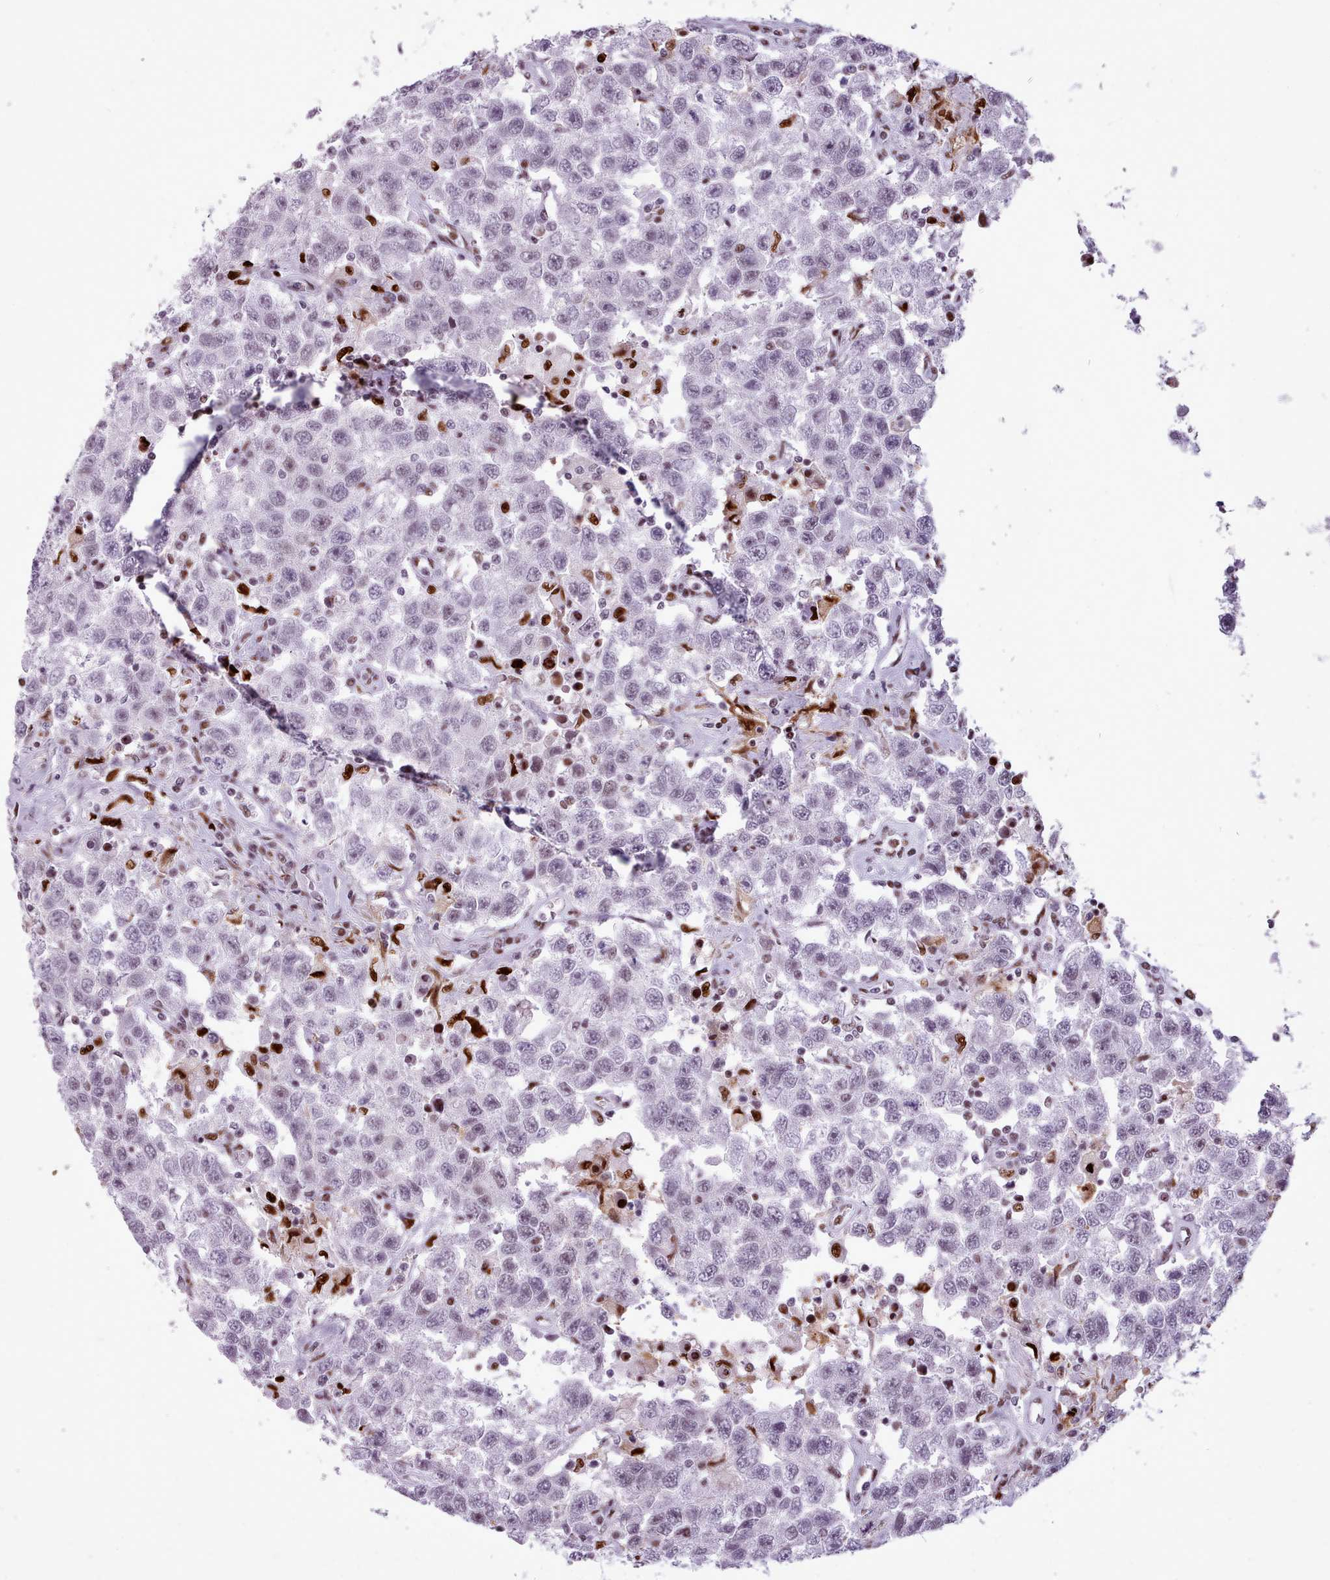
{"staining": {"intensity": "negative", "quantity": "none", "location": "none"}, "tissue": "testis cancer", "cell_type": "Tumor cells", "image_type": "cancer", "snomed": [{"axis": "morphology", "description": "Seminoma, NOS"}, {"axis": "topography", "description": "Testis"}], "caption": "Tumor cells are negative for brown protein staining in testis cancer.", "gene": "SRSF4", "patient": {"sex": "male", "age": 41}}